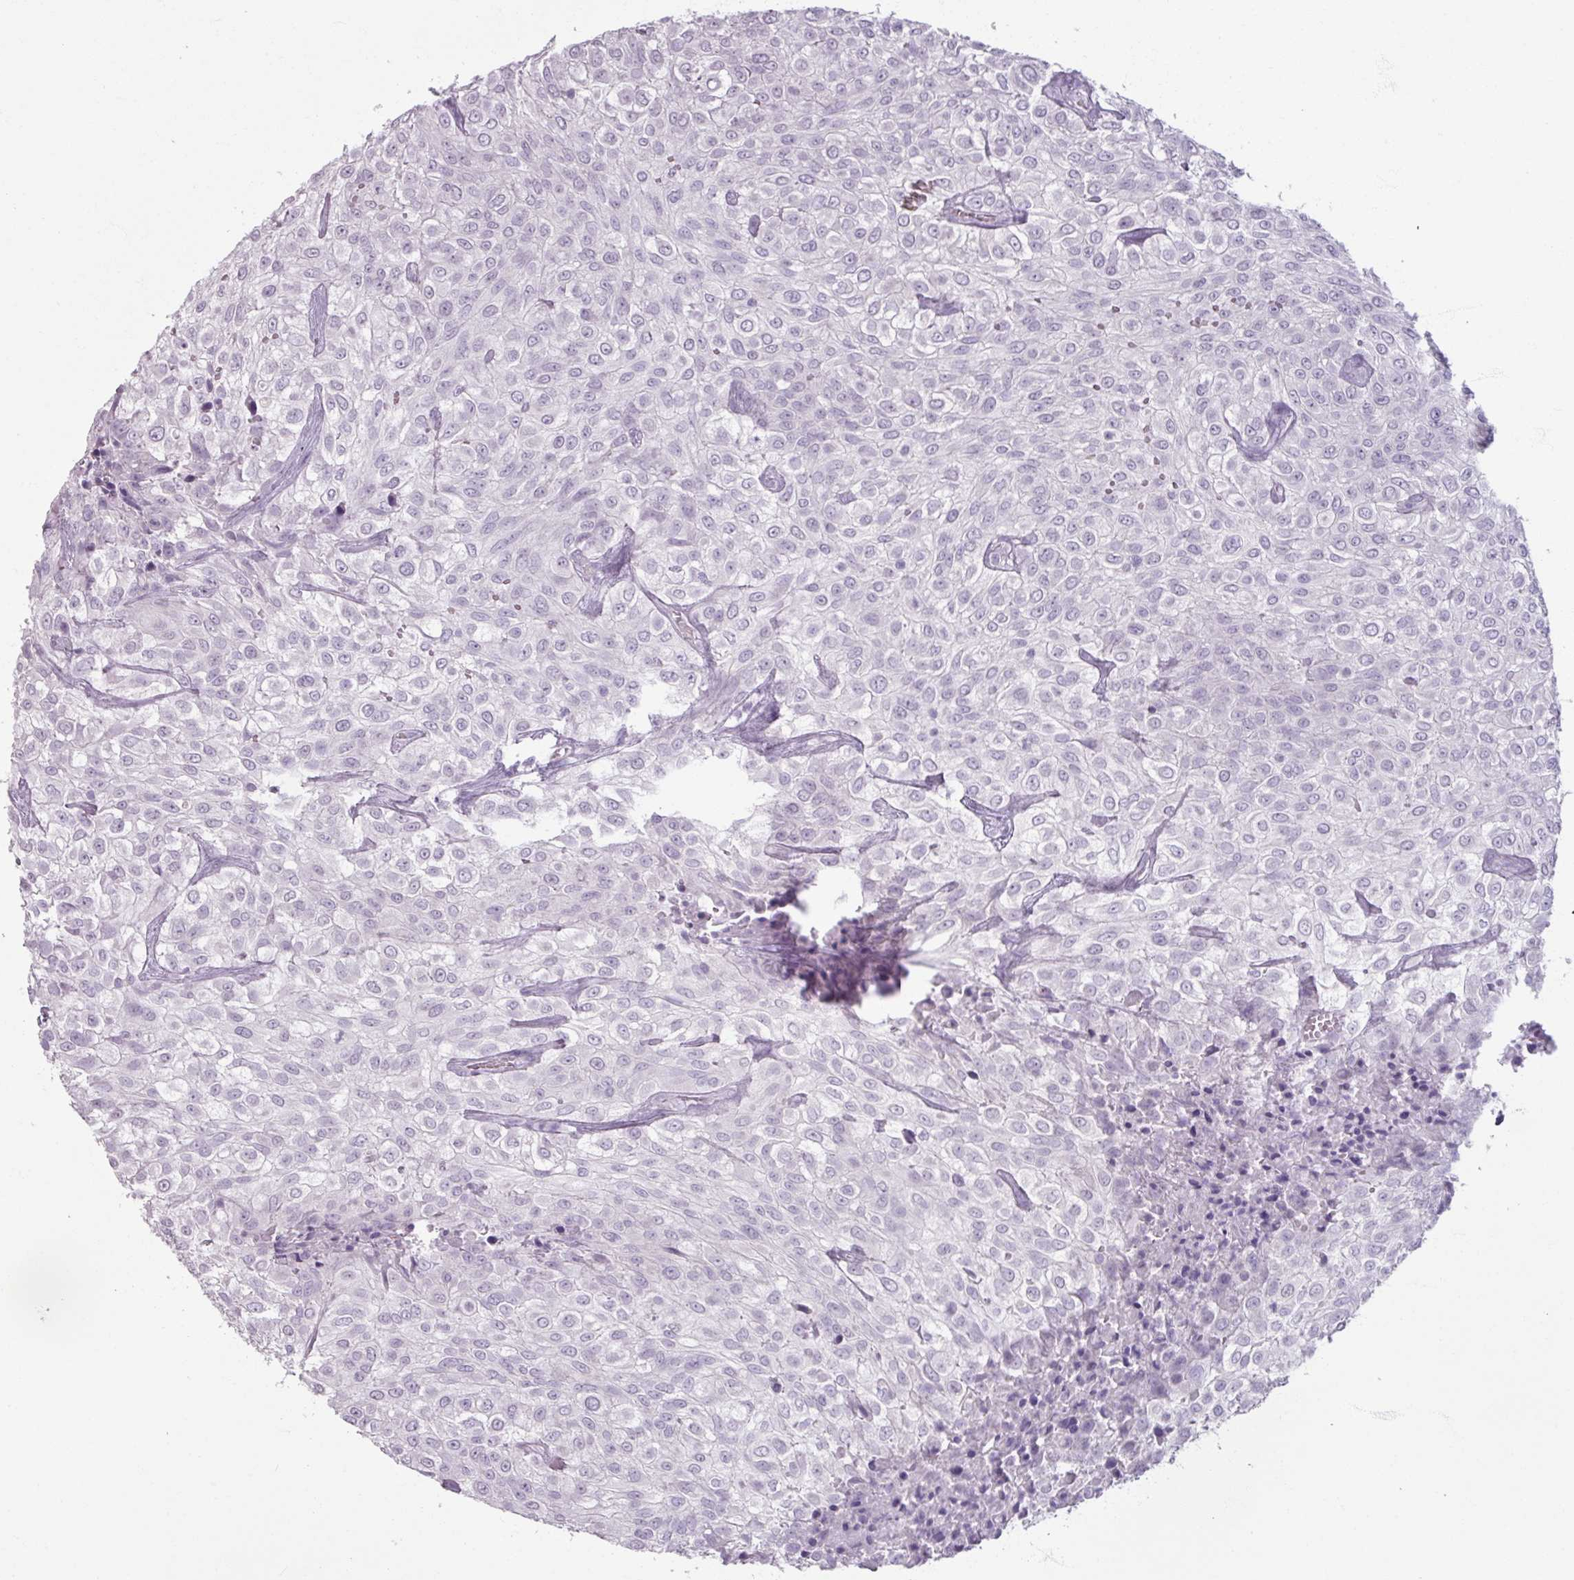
{"staining": {"intensity": "negative", "quantity": "none", "location": "none"}, "tissue": "urothelial cancer", "cell_type": "Tumor cells", "image_type": "cancer", "snomed": [{"axis": "morphology", "description": "Urothelial carcinoma, High grade"}, {"axis": "topography", "description": "Urinary bladder"}], "caption": "Tumor cells show no significant positivity in urothelial carcinoma (high-grade).", "gene": "SLC27A5", "patient": {"sex": "male", "age": 56}}